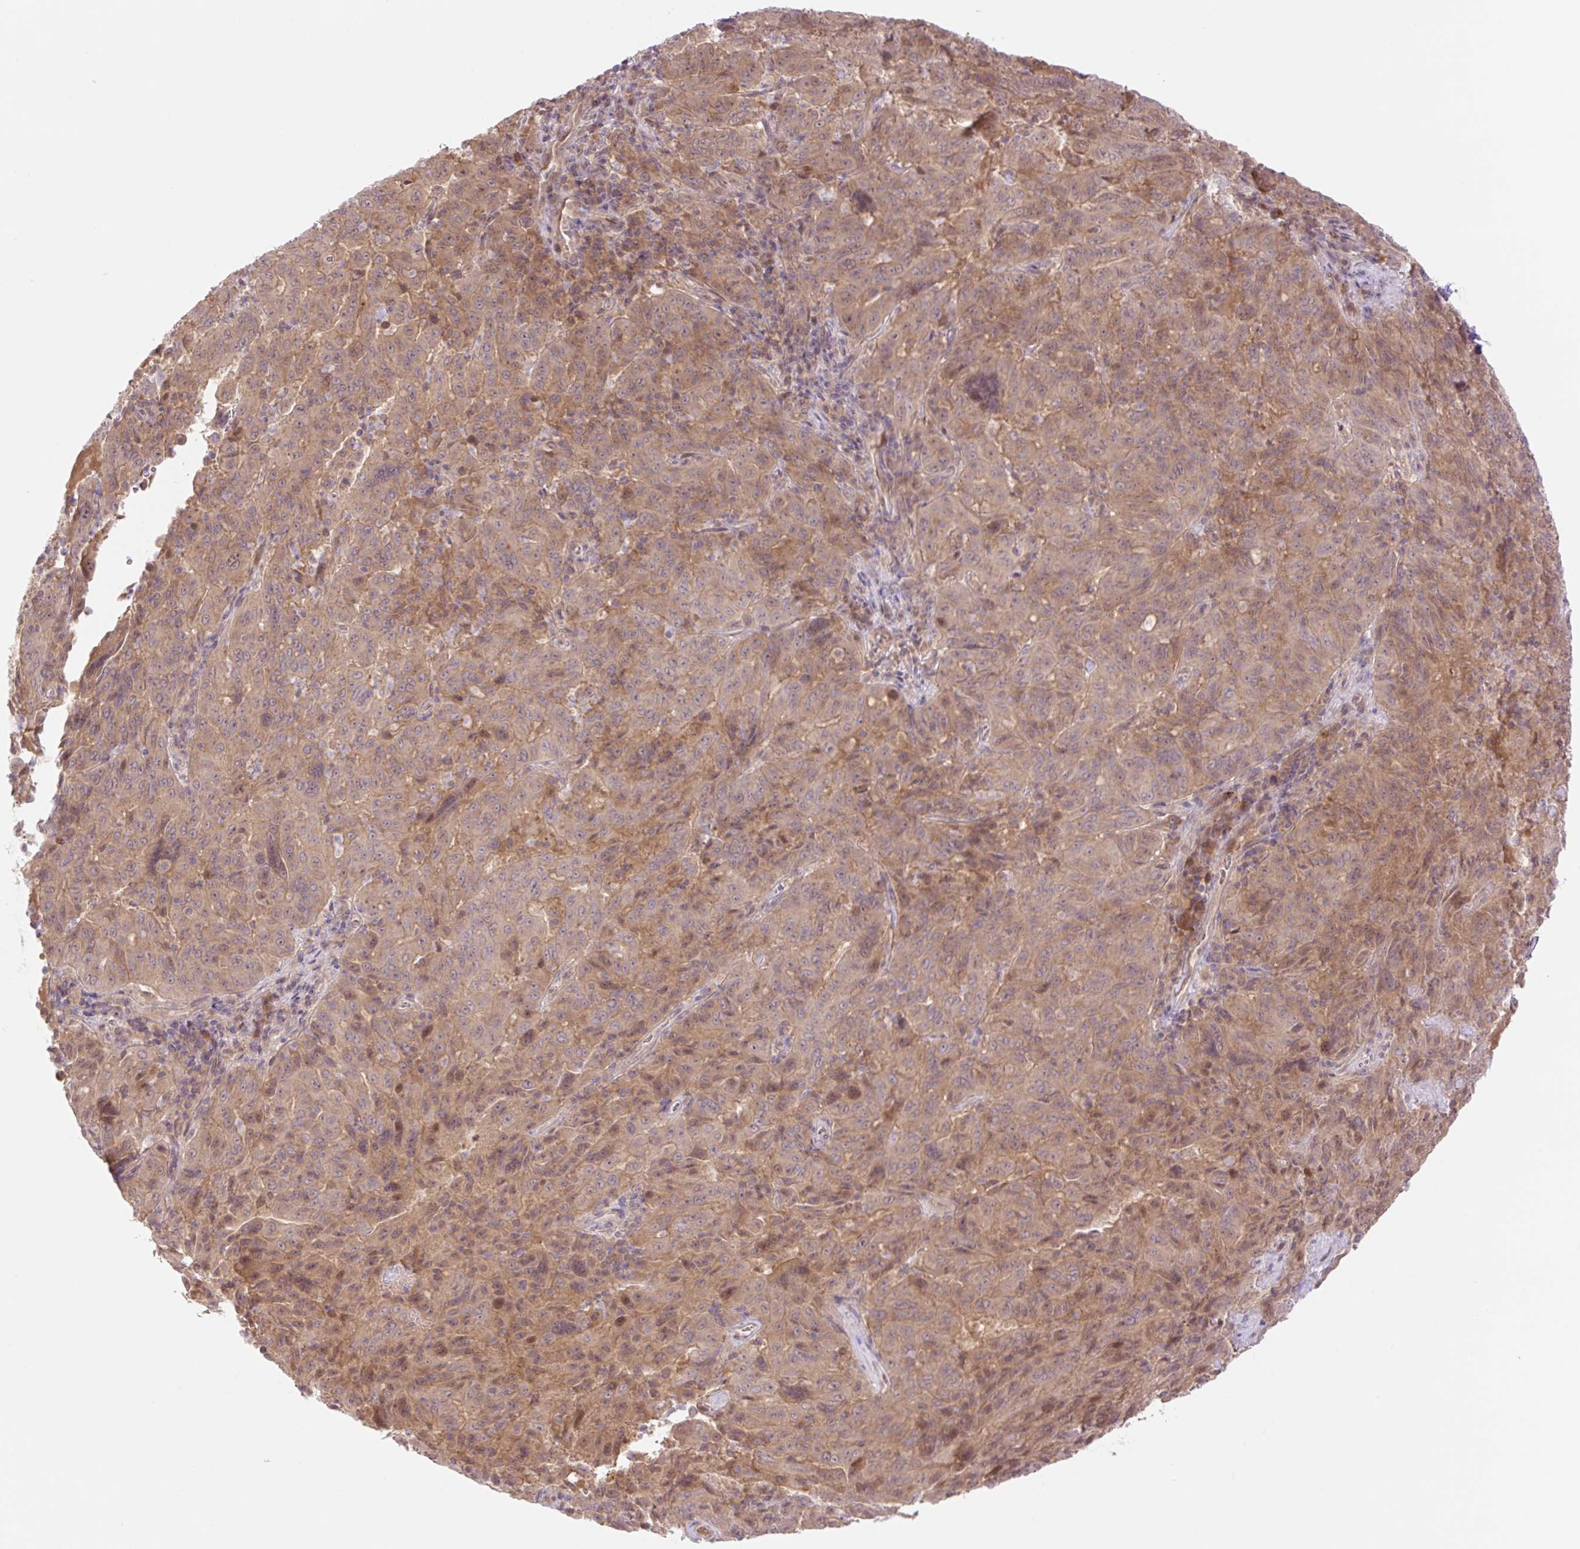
{"staining": {"intensity": "moderate", "quantity": ">75%", "location": "cytoplasmic/membranous,nuclear"}, "tissue": "pancreatic cancer", "cell_type": "Tumor cells", "image_type": "cancer", "snomed": [{"axis": "morphology", "description": "Adenocarcinoma, NOS"}, {"axis": "topography", "description": "Pancreas"}], "caption": "There is medium levels of moderate cytoplasmic/membranous and nuclear expression in tumor cells of pancreatic cancer, as demonstrated by immunohistochemical staining (brown color).", "gene": "VPS25", "patient": {"sex": "male", "age": 63}}